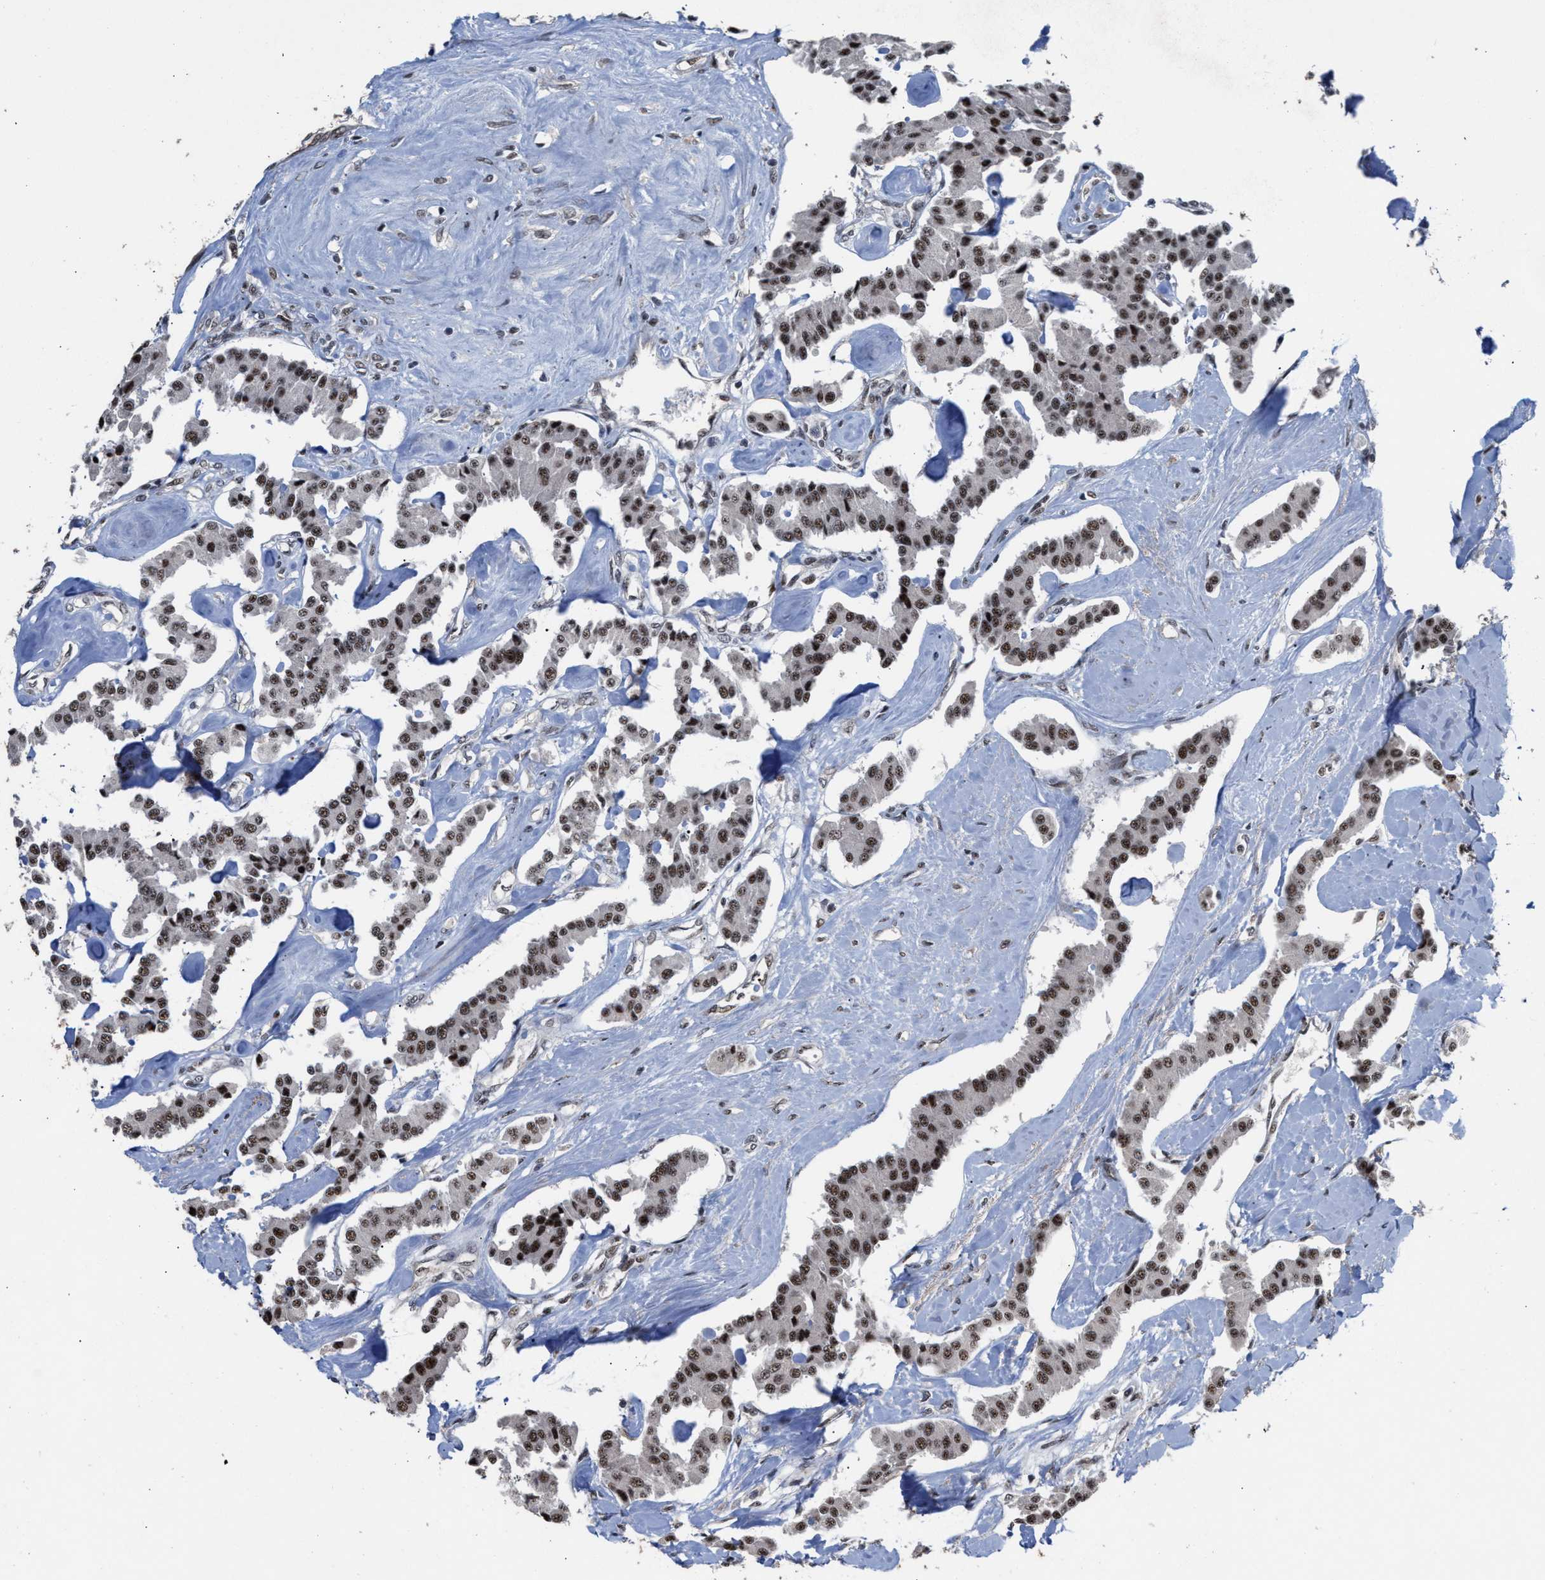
{"staining": {"intensity": "strong", "quantity": ">75%", "location": "nuclear"}, "tissue": "carcinoid", "cell_type": "Tumor cells", "image_type": "cancer", "snomed": [{"axis": "morphology", "description": "Carcinoid, malignant, NOS"}, {"axis": "topography", "description": "Pancreas"}], "caption": "Tumor cells reveal high levels of strong nuclear positivity in approximately >75% of cells in human carcinoid.", "gene": "EIF4A3", "patient": {"sex": "male", "age": 41}}